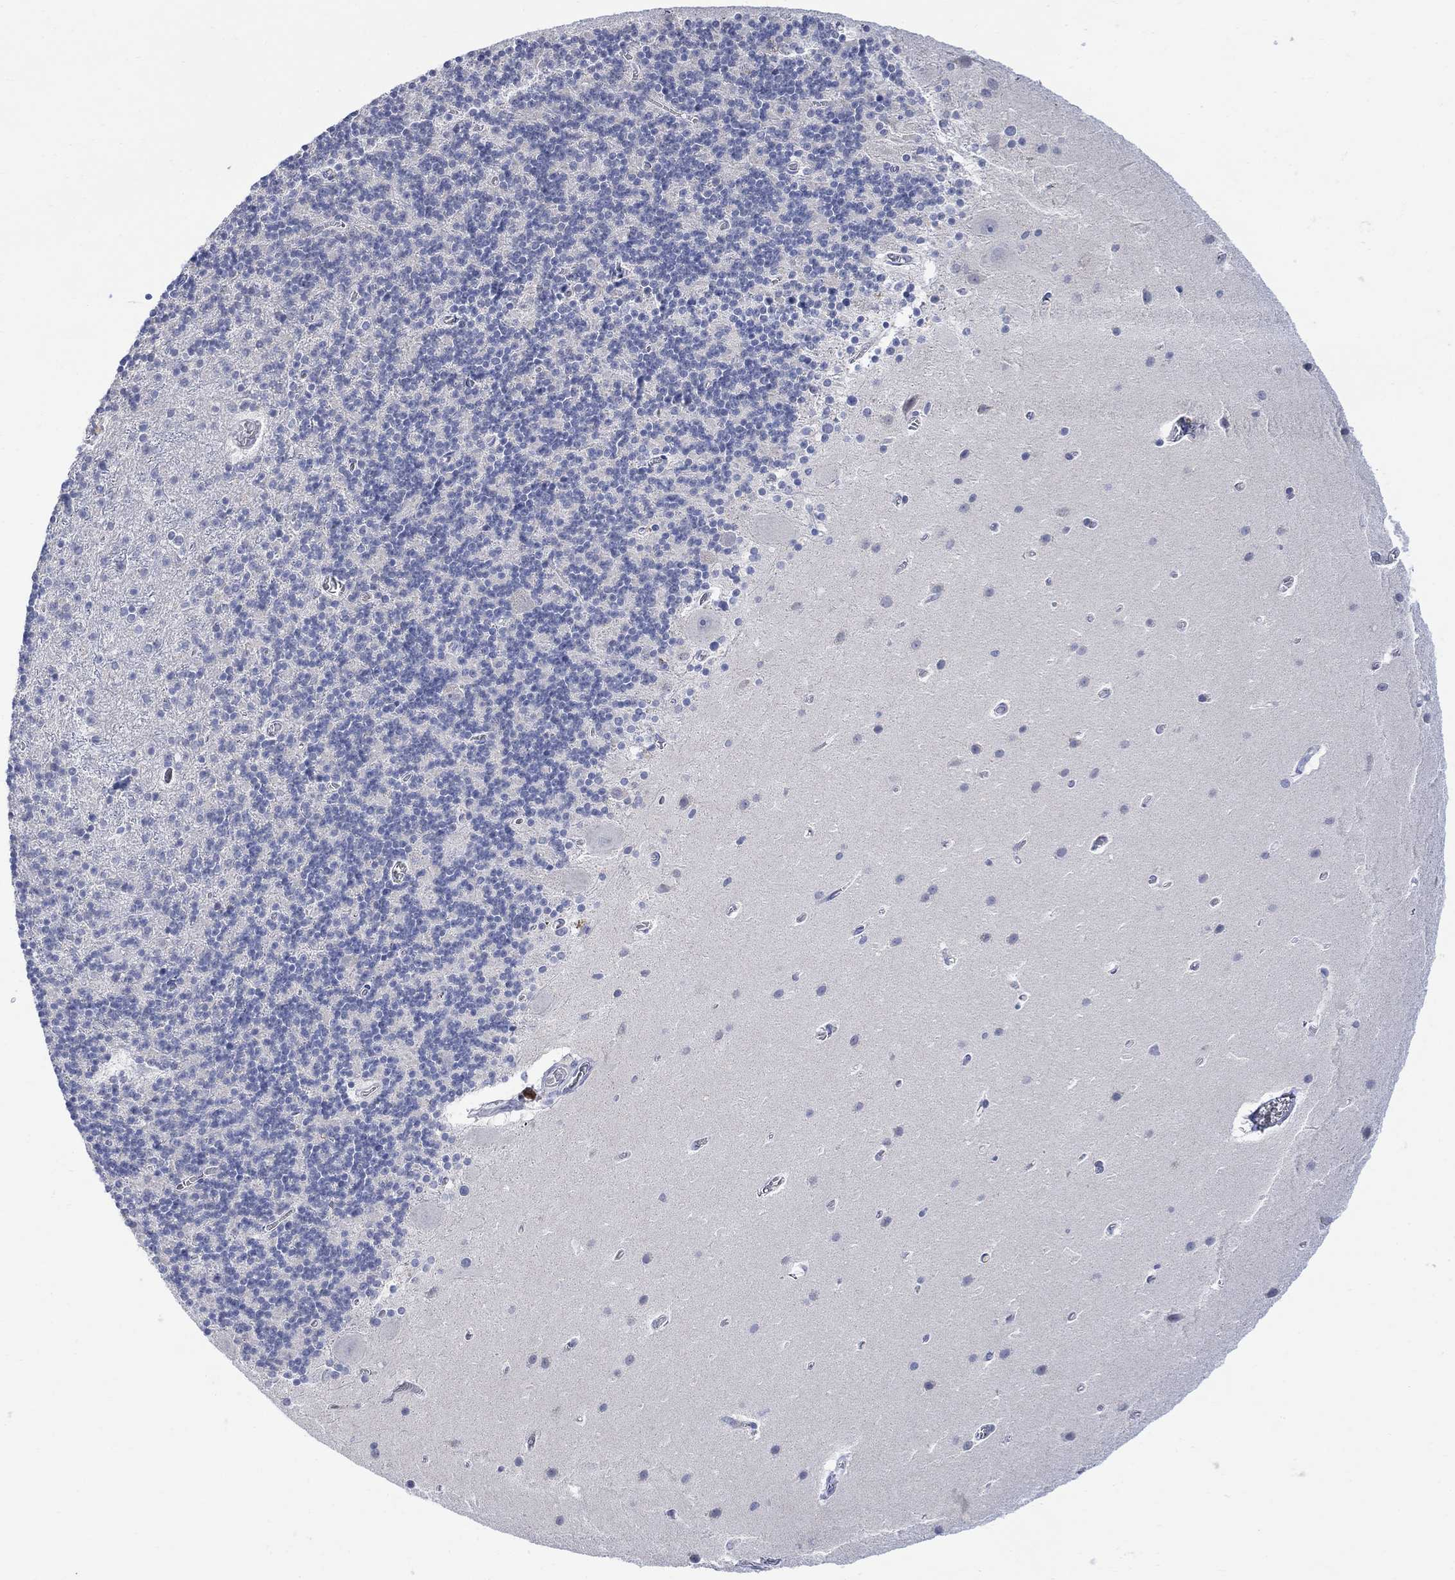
{"staining": {"intensity": "negative", "quantity": "none", "location": "none"}, "tissue": "cerebellum", "cell_type": "Cells in granular layer", "image_type": "normal", "snomed": [{"axis": "morphology", "description": "Normal tissue, NOS"}, {"axis": "topography", "description": "Cerebellum"}], "caption": "This histopathology image is of benign cerebellum stained with IHC to label a protein in brown with the nuclei are counter-stained blue. There is no expression in cells in granular layer. (IHC, brightfield microscopy, high magnification).", "gene": "FBP2", "patient": {"sex": "male", "age": 70}}